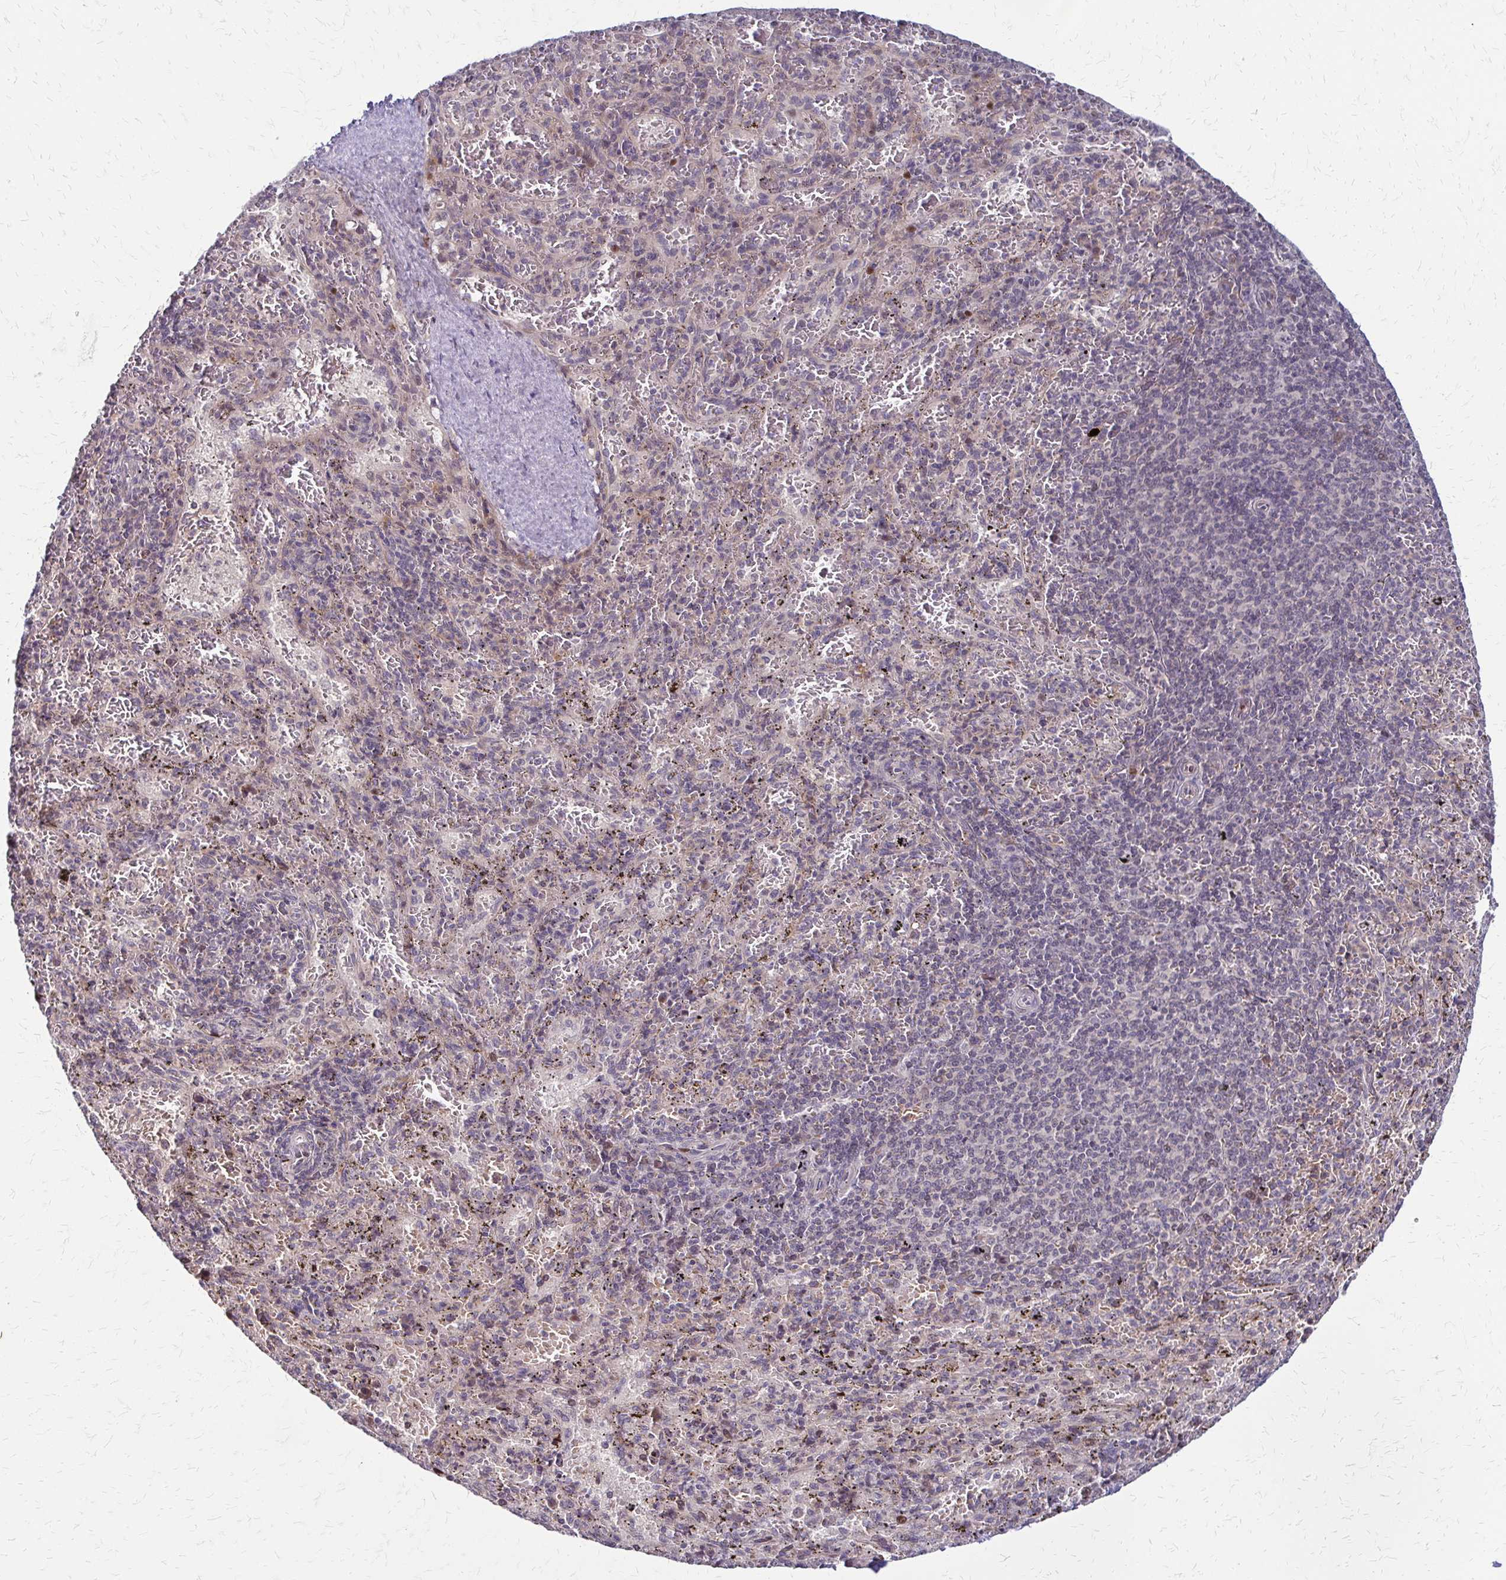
{"staining": {"intensity": "moderate", "quantity": "<25%", "location": "nuclear"}, "tissue": "spleen", "cell_type": "Cells in red pulp", "image_type": "normal", "snomed": [{"axis": "morphology", "description": "Normal tissue, NOS"}, {"axis": "topography", "description": "Spleen"}], "caption": "The photomicrograph reveals staining of benign spleen, revealing moderate nuclear protein expression (brown color) within cells in red pulp.", "gene": "TRIR", "patient": {"sex": "male", "age": 57}}